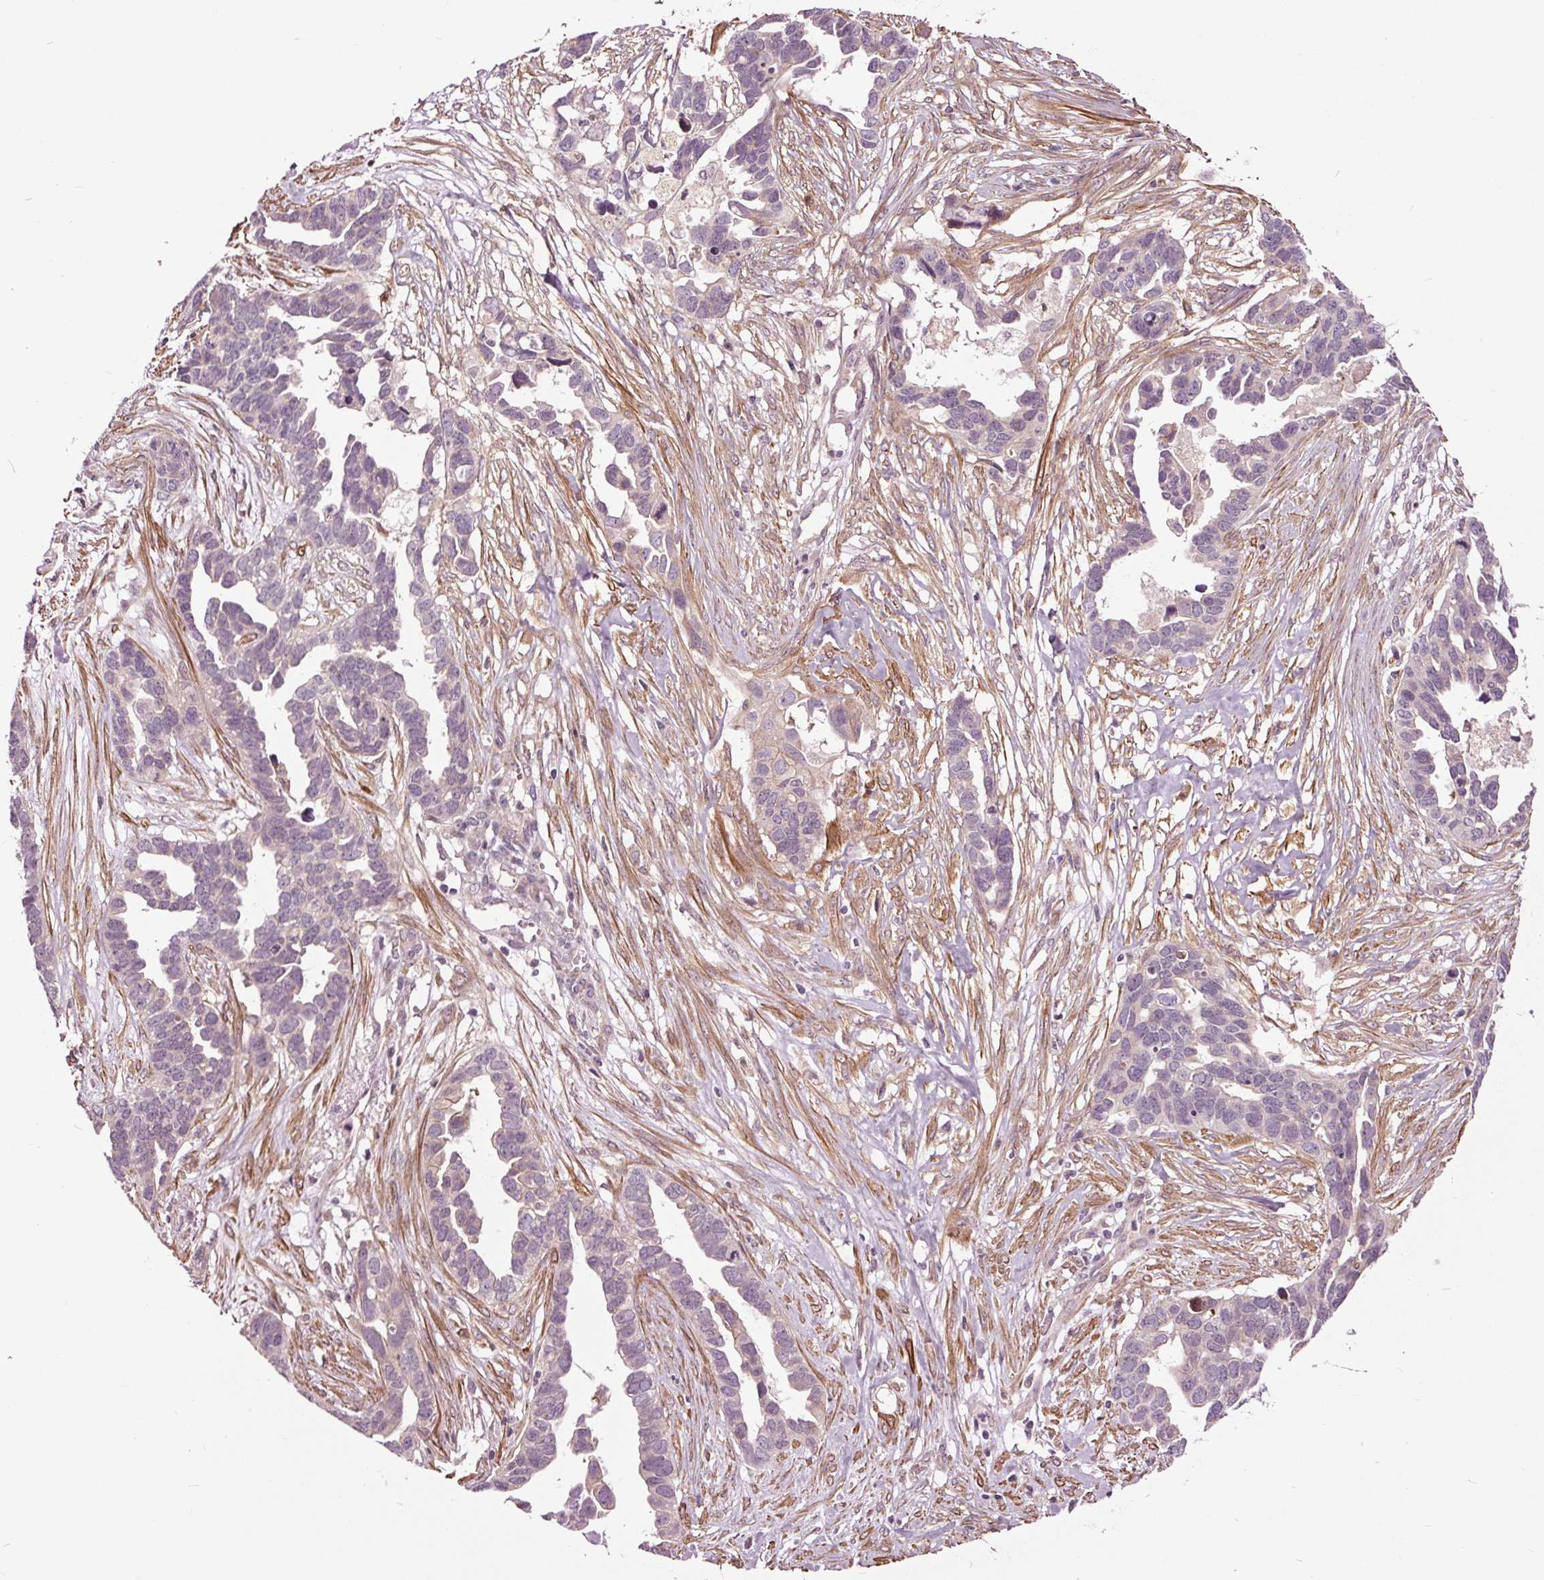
{"staining": {"intensity": "negative", "quantity": "none", "location": "none"}, "tissue": "ovarian cancer", "cell_type": "Tumor cells", "image_type": "cancer", "snomed": [{"axis": "morphology", "description": "Cystadenocarcinoma, serous, NOS"}, {"axis": "topography", "description": "Ovary"}], "caption": "The image shows no staining of tumor cells in ovarian serous cystadenocarcinoma. The staining was performed using DAB to visualize the protein expression in brown, while the nuclei were stained in blue with hematoxylin (Magnification: 20x).", "gene": "HAUS5", "patient": {"sex": "female", "age": 54}}